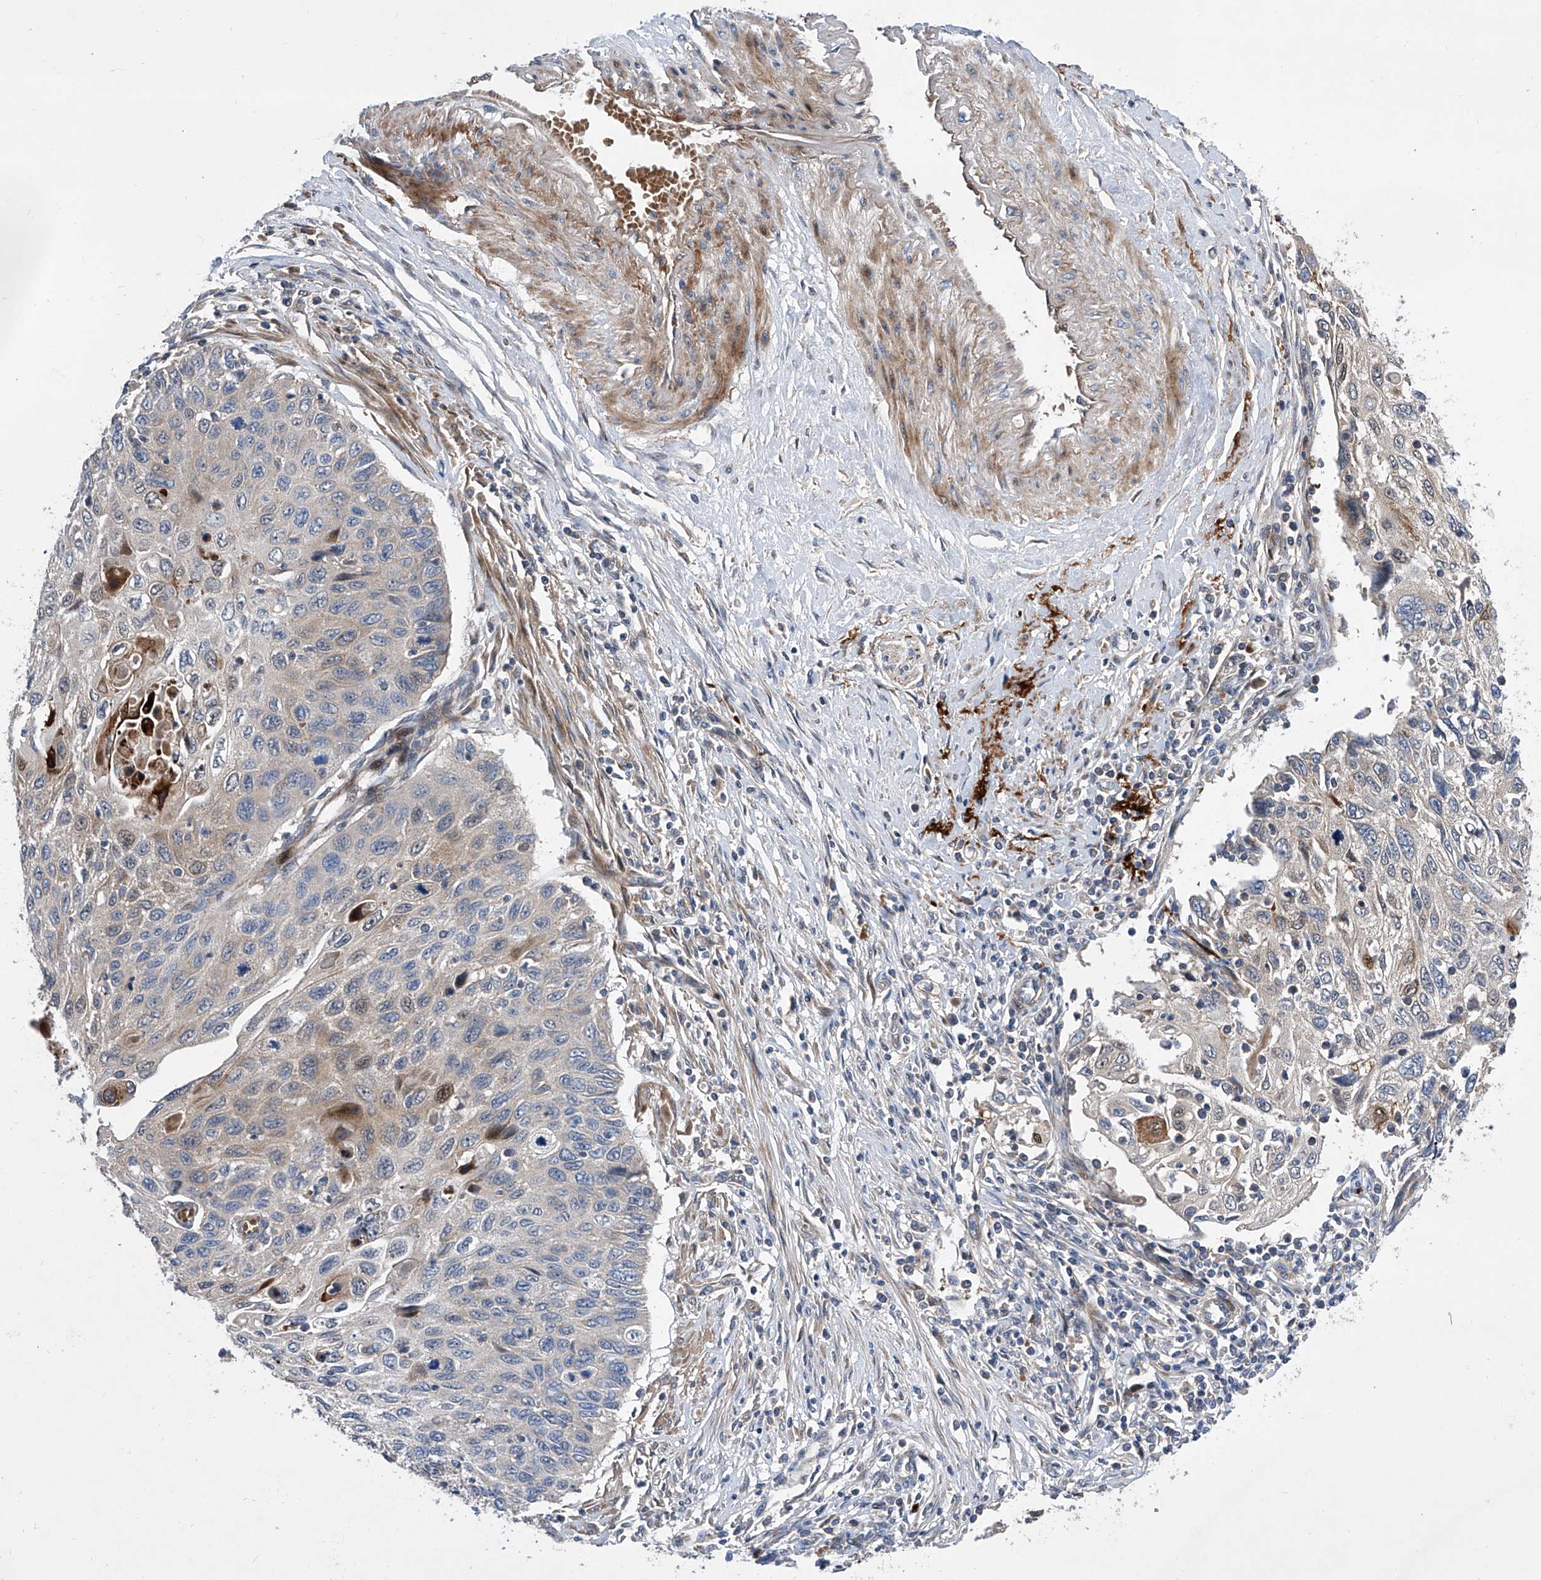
{"staining": {"intensity": "moderate", "quantity": "<25%", "location": "cytoplasmic/membranous,nuclear"}, "tissue": "cervical cancer", "cell_type": "Tumor cells", "image_type": "cancer", "snomed": [{"axis": "morphology", "description": "Squamous cell carcinoma, NOS"}, {"axis": "topography", "description": "Cervix"}], "caption": "Approximately <25% of tumor cells in human cervical cancer show moderate cytoplasmic/membranous and nuclear protein positivity as visualized by brown immunohistochemical staining.", "gene": "USF3", "patient": {"sex": "female", "age": 70}}